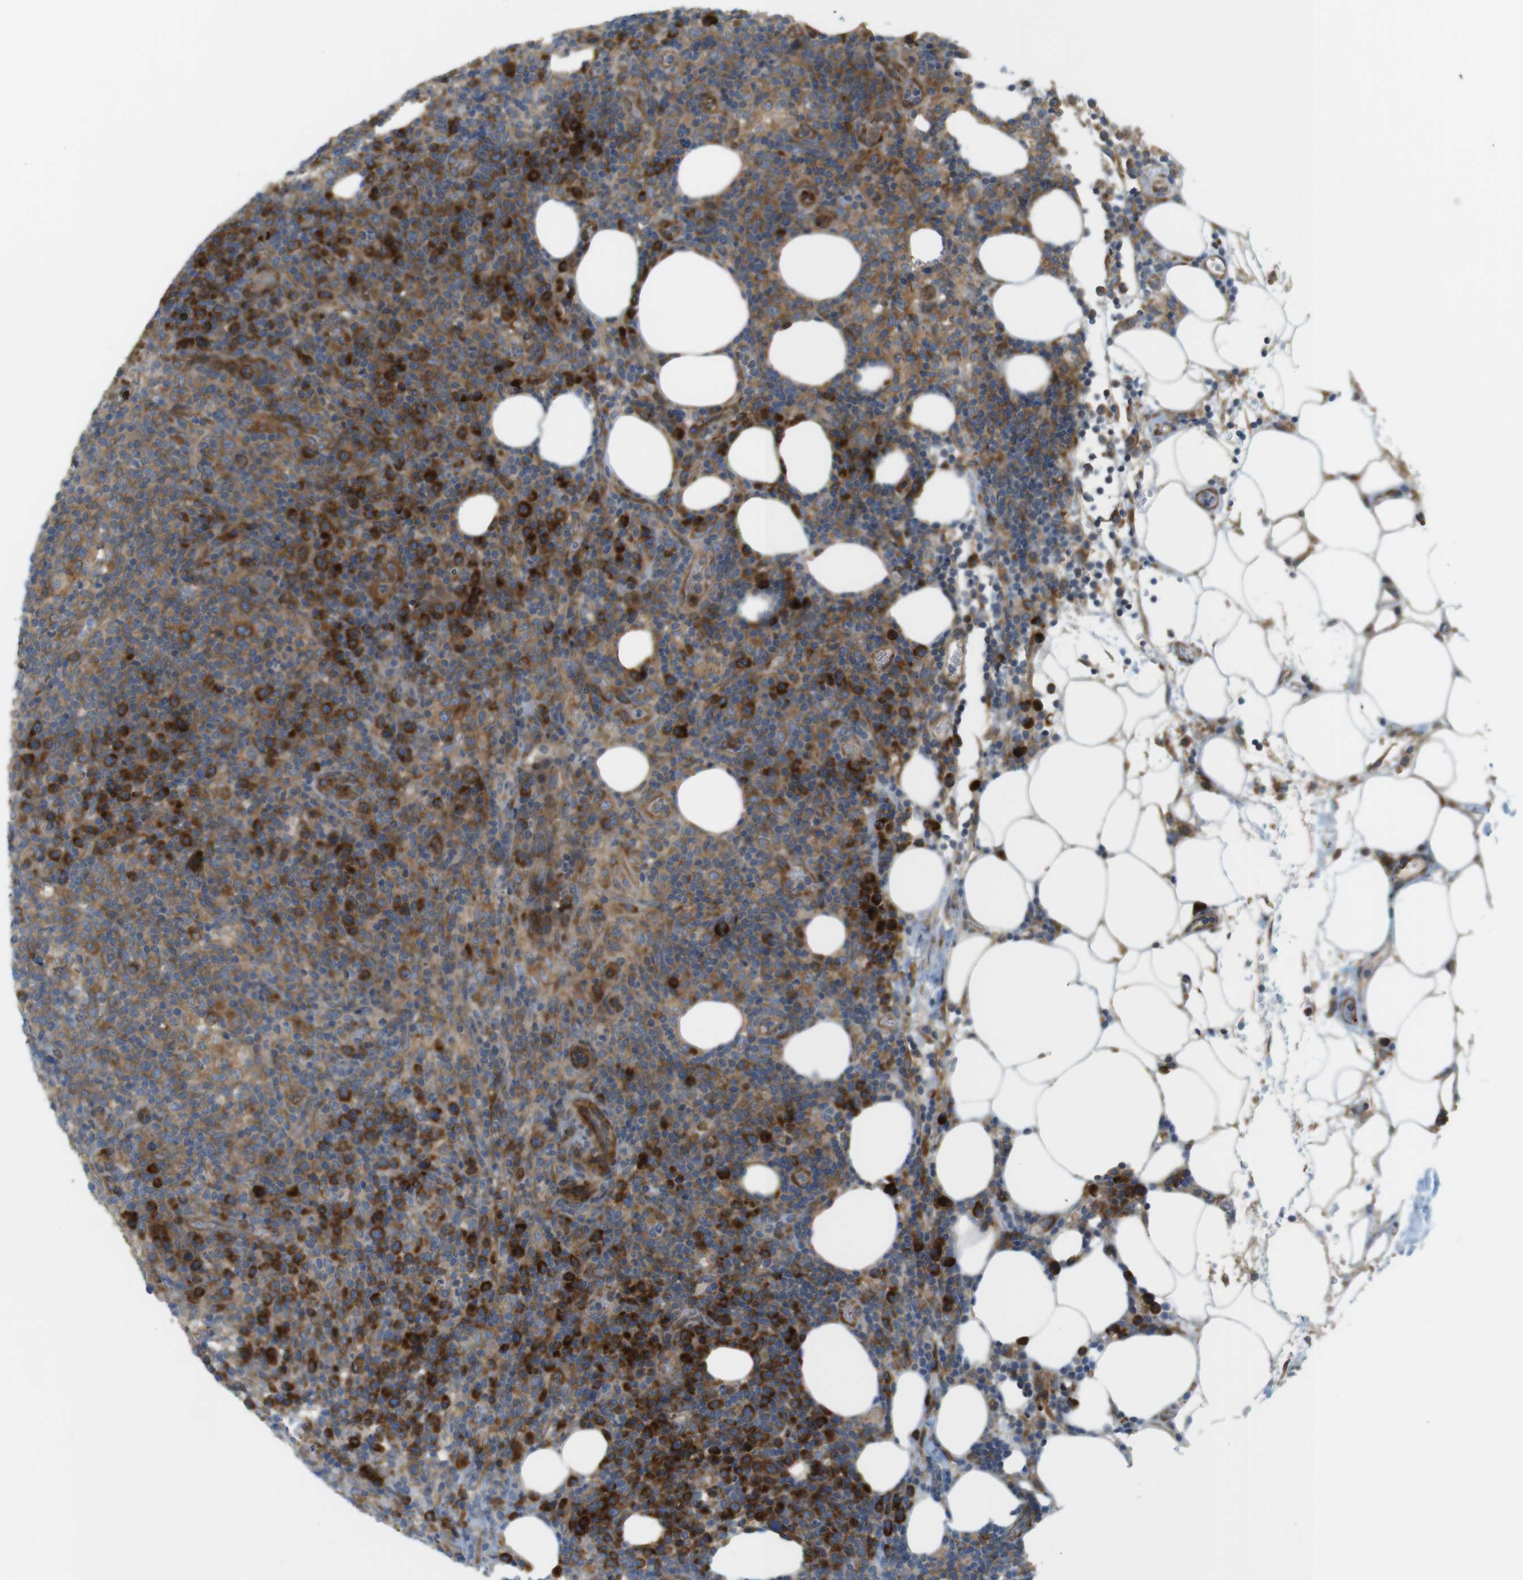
{"staining": {"intensity": "strong", "quantity": ">75%", "location": "cytoplasmic/membranous"}, "tissue": "lymphoma", "cell_type": "Tumor cells", "image_type": "cancer", "snomed": [{"axis": "morphology", "description": "Malignant lymphoma, non-Hodgkin's type, High grade"}, {"axis": "topography", "description": "Lymph node"}], "caption": "A histopathology image of high-grade malignant lymphoma, non-Hodgkin's type stained for a protein displays strong cytoplasmic/membranous brown staining in tumor cells.", "gene": "GJC3", "patient": {"sex": "female", "age": 76}}